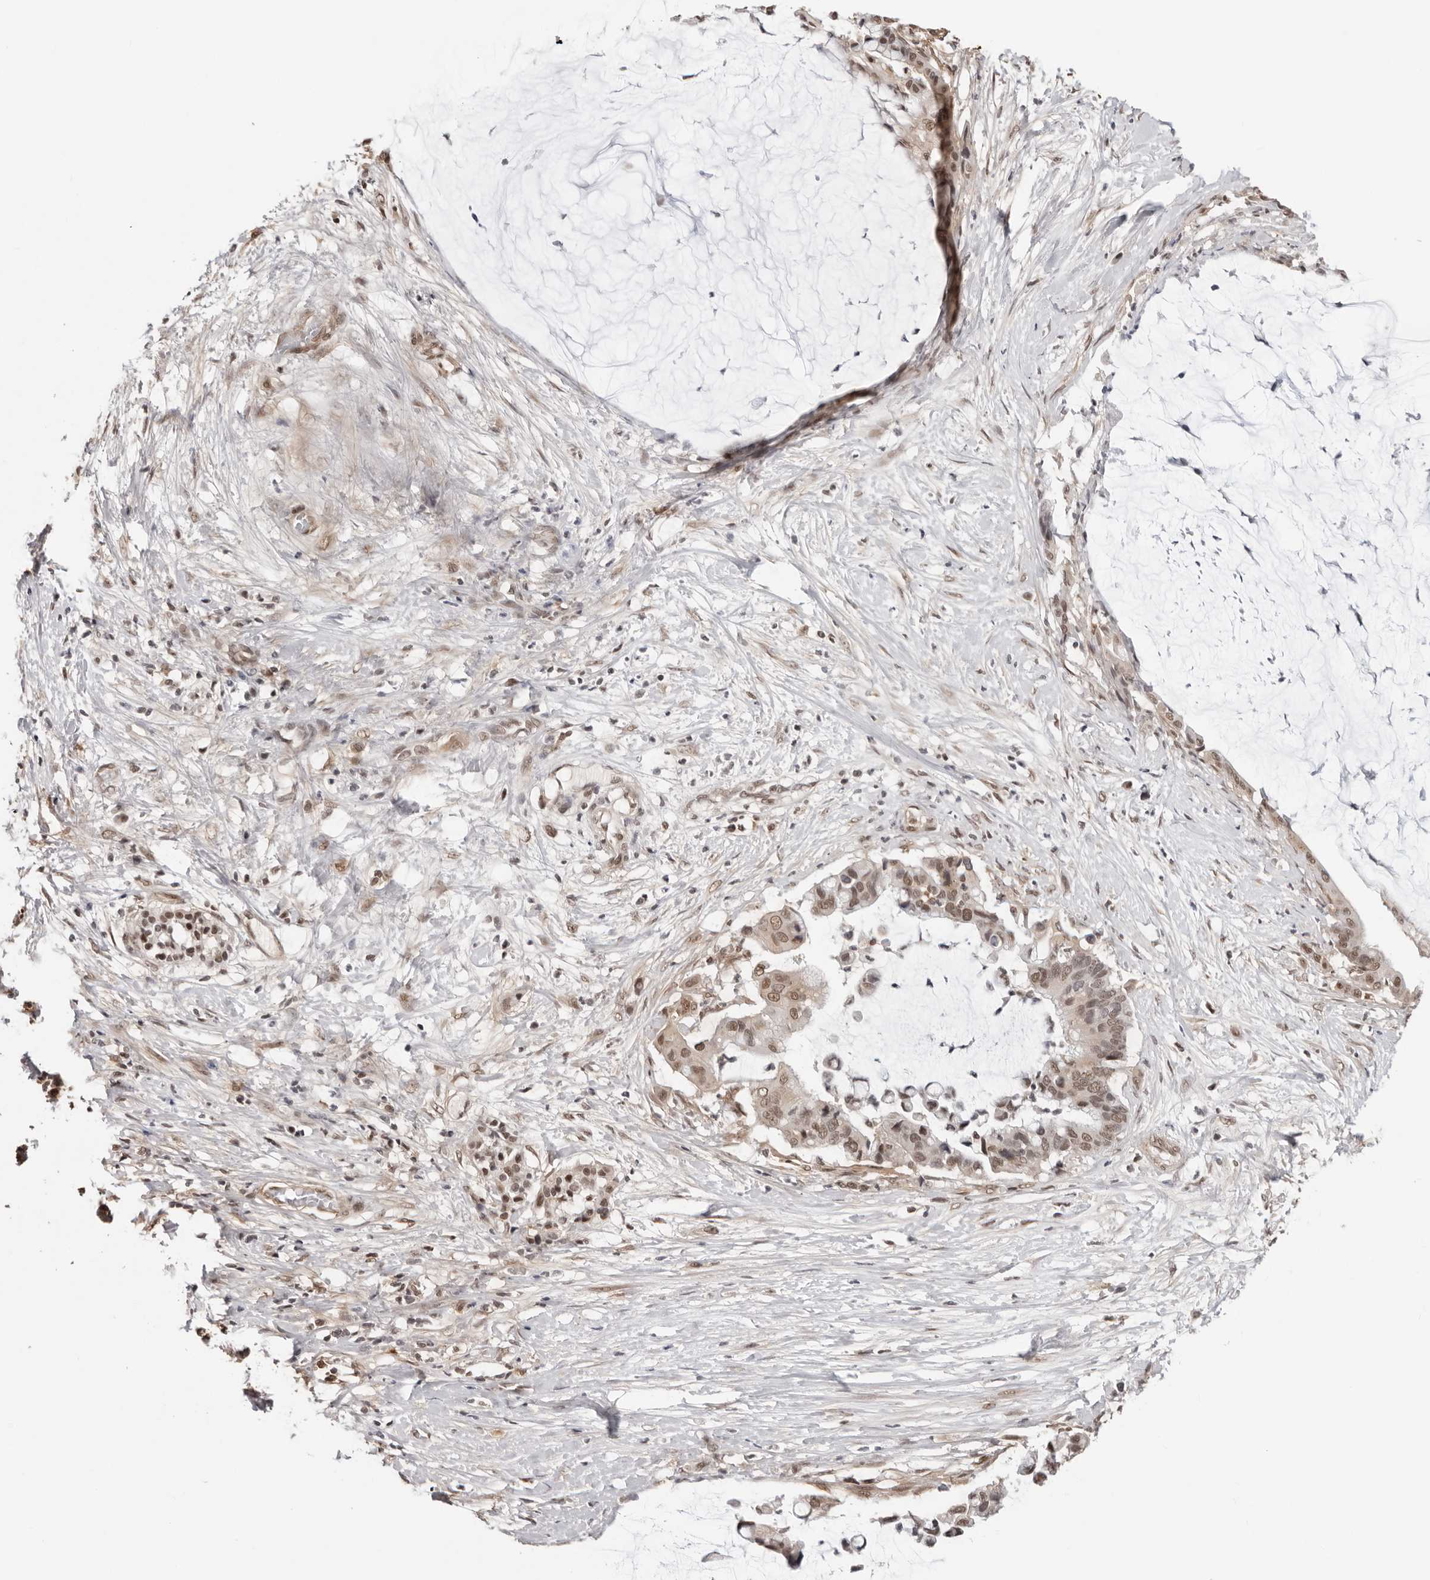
{"staining": {"intensity": "weak", "quantity": ">75%", "location": "nuclear"}, "tissue": "pancreatic cancer", "cell_type": "Tumor cells", "image_type": "cancer", "snomed": [{"axis": "morphology", "description": "Adenocarcinoma, NOS"}, {"axis": "topography", "description": "Pancreas"}], "caption": "Weak nuclear protein positivity is present in approximately >75% of tumor cells in adenocarcinoma (pancreatic).", "gene": "SDE2", "patient": {"sex": "male", "age": 41}}